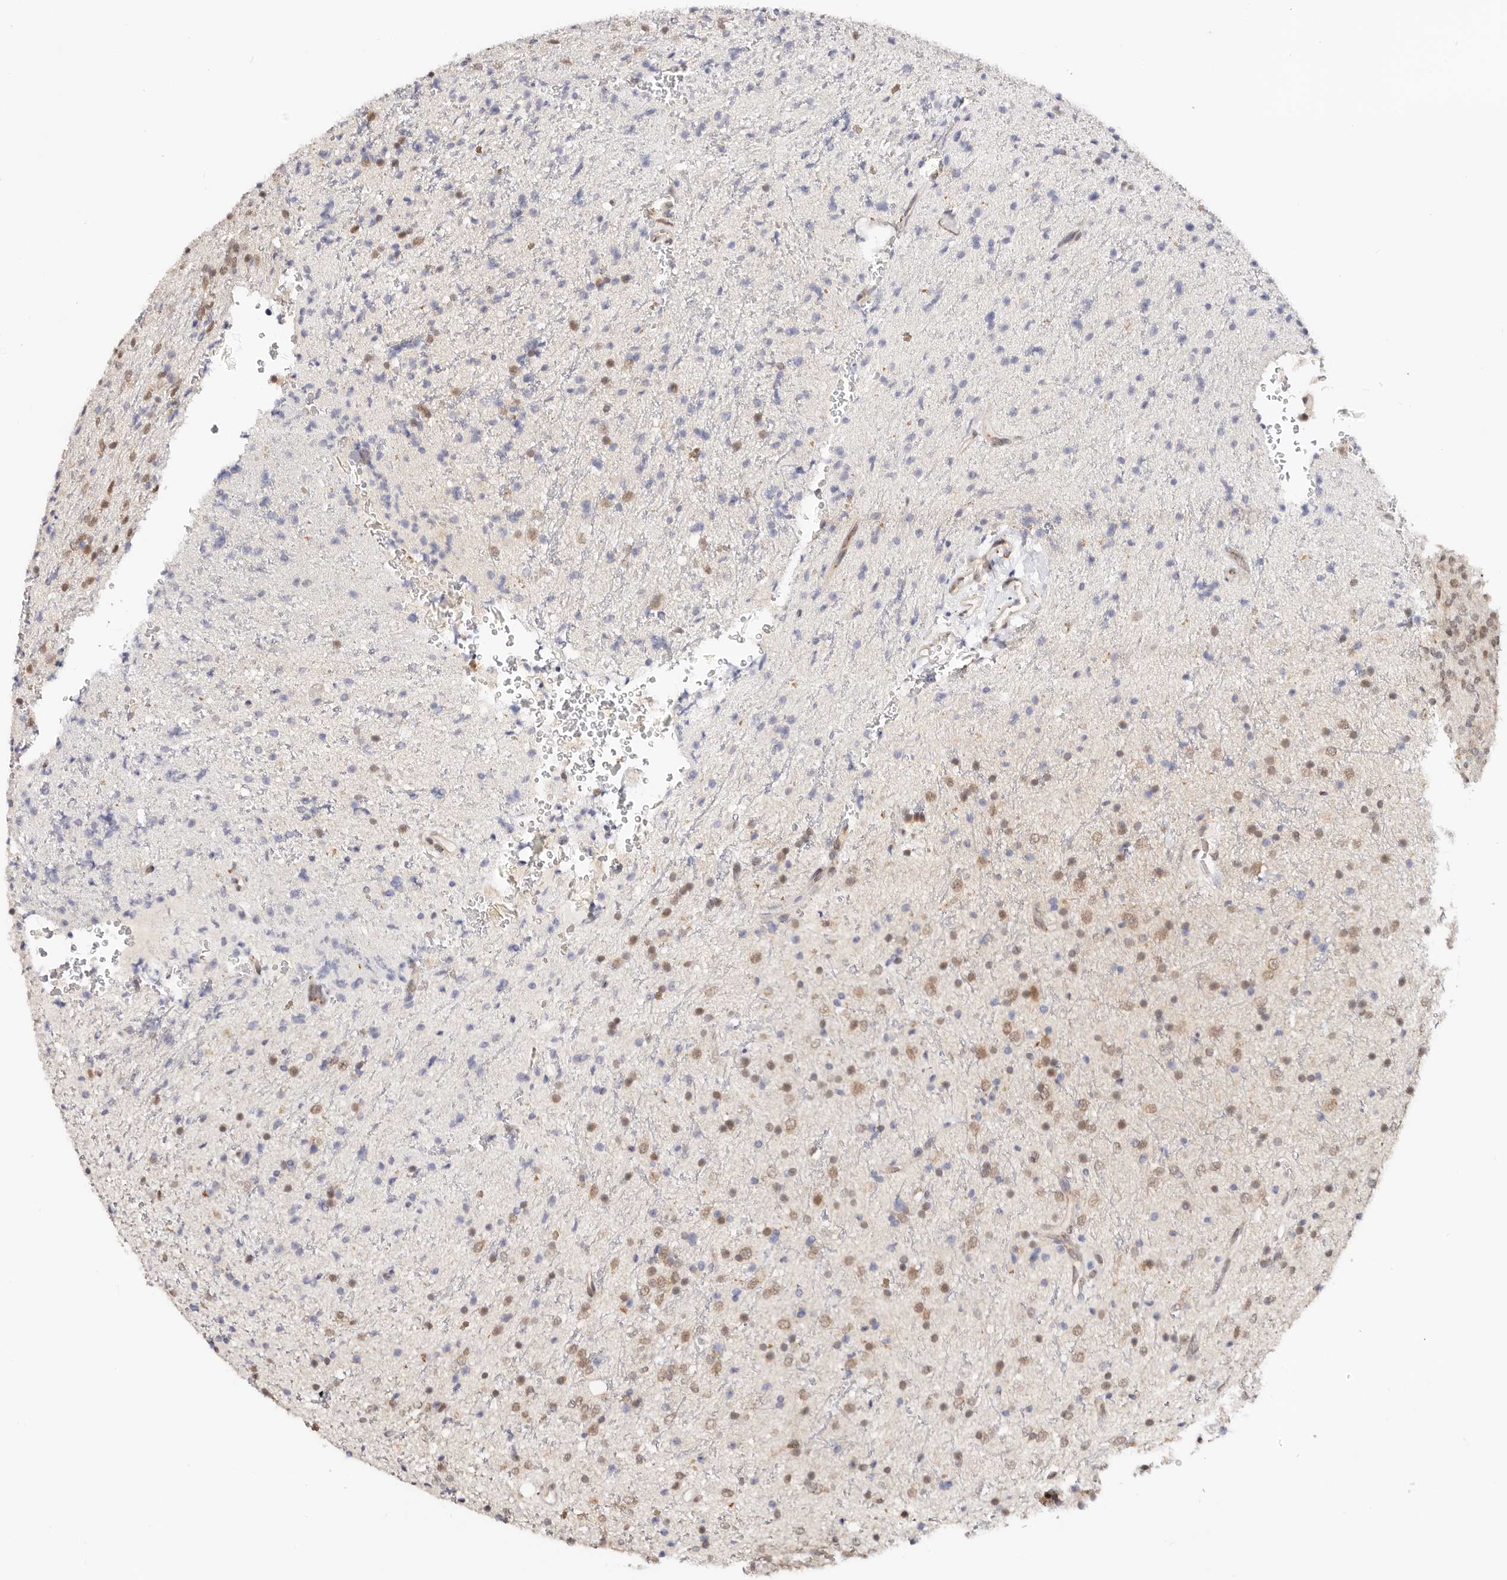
{"staining": {"intensity": "moderate", "quantity": "25%-75%", "location": "nuclear"}, "tissue": "glioma", "cell_type": "Tumor cells", "image_type": "cancer", "snomed": [{"axis": "morphology", "description": "Glioma, malignant, High grade"}, {"axis": "topography", "description": "Brain"}], "caption": "Immunohistochemical staining of glioma exhibits medium levels of moderate nuclear positivity in about 25%-75% of tumor cells. Using DAB (brown) and hematoxylin (blue) stains, captured at high magnification using brightfield microscopy.", "gene": "VIPAS39", "patient": {"sex": "male", "age": 34}}